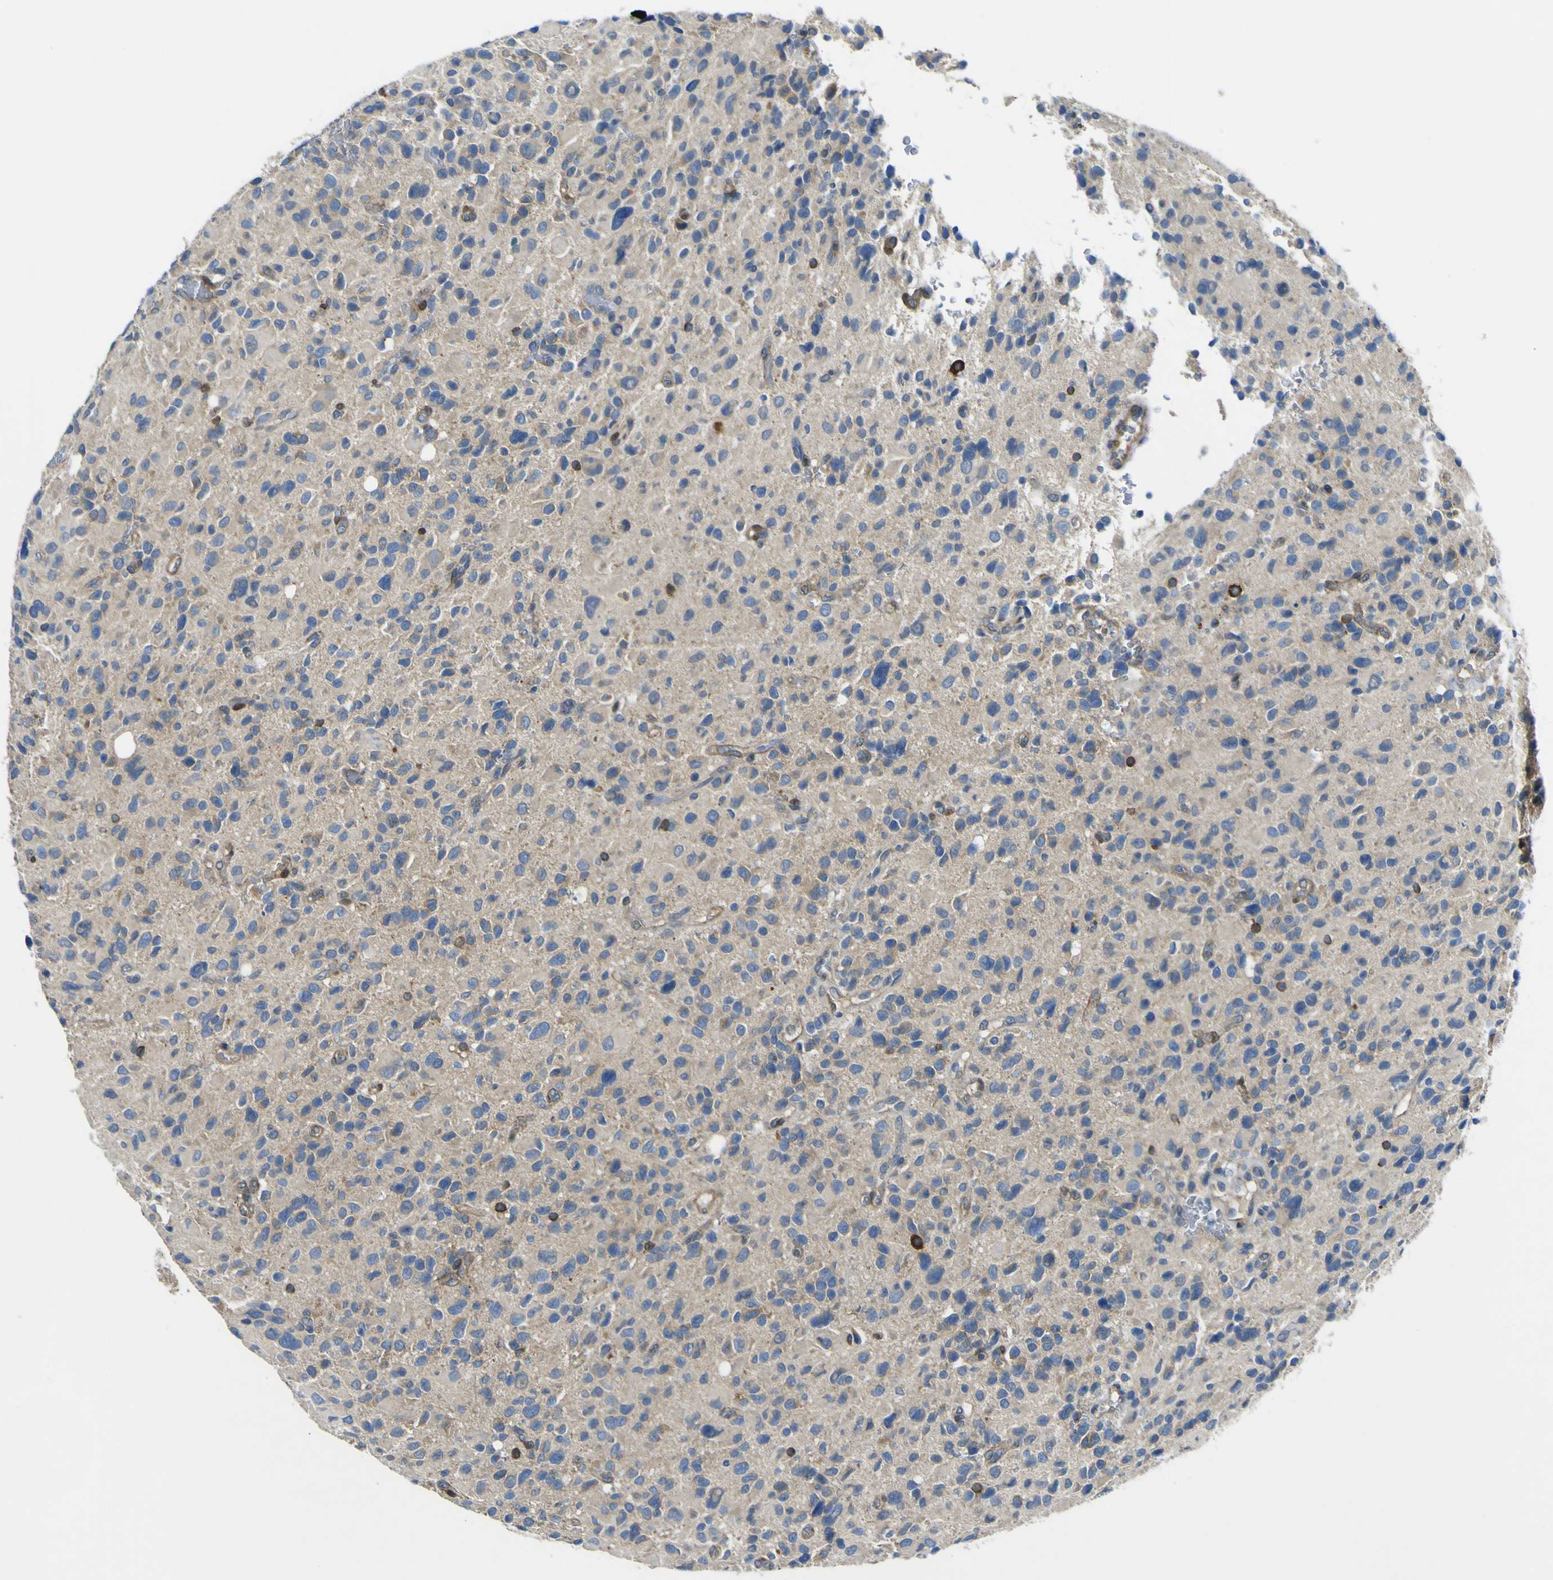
{"staining": {"intensity": "negative", "quantity": "none", "location": "none"}, "tissue": "glioma", "cell_type": "Tumor cells", "image_type": "cancer", "snomed": [{"axis": "morphology", "description": "Glioma, malignant, High grade"}, {"axis": "topography", "description": "Brain"}], "caption": "This is an immunohistochemistry micrograph of glioma. There is no positivity in tumor cells.", "gene": "EML2", "patient": {"sex": "male", "age": 48}}